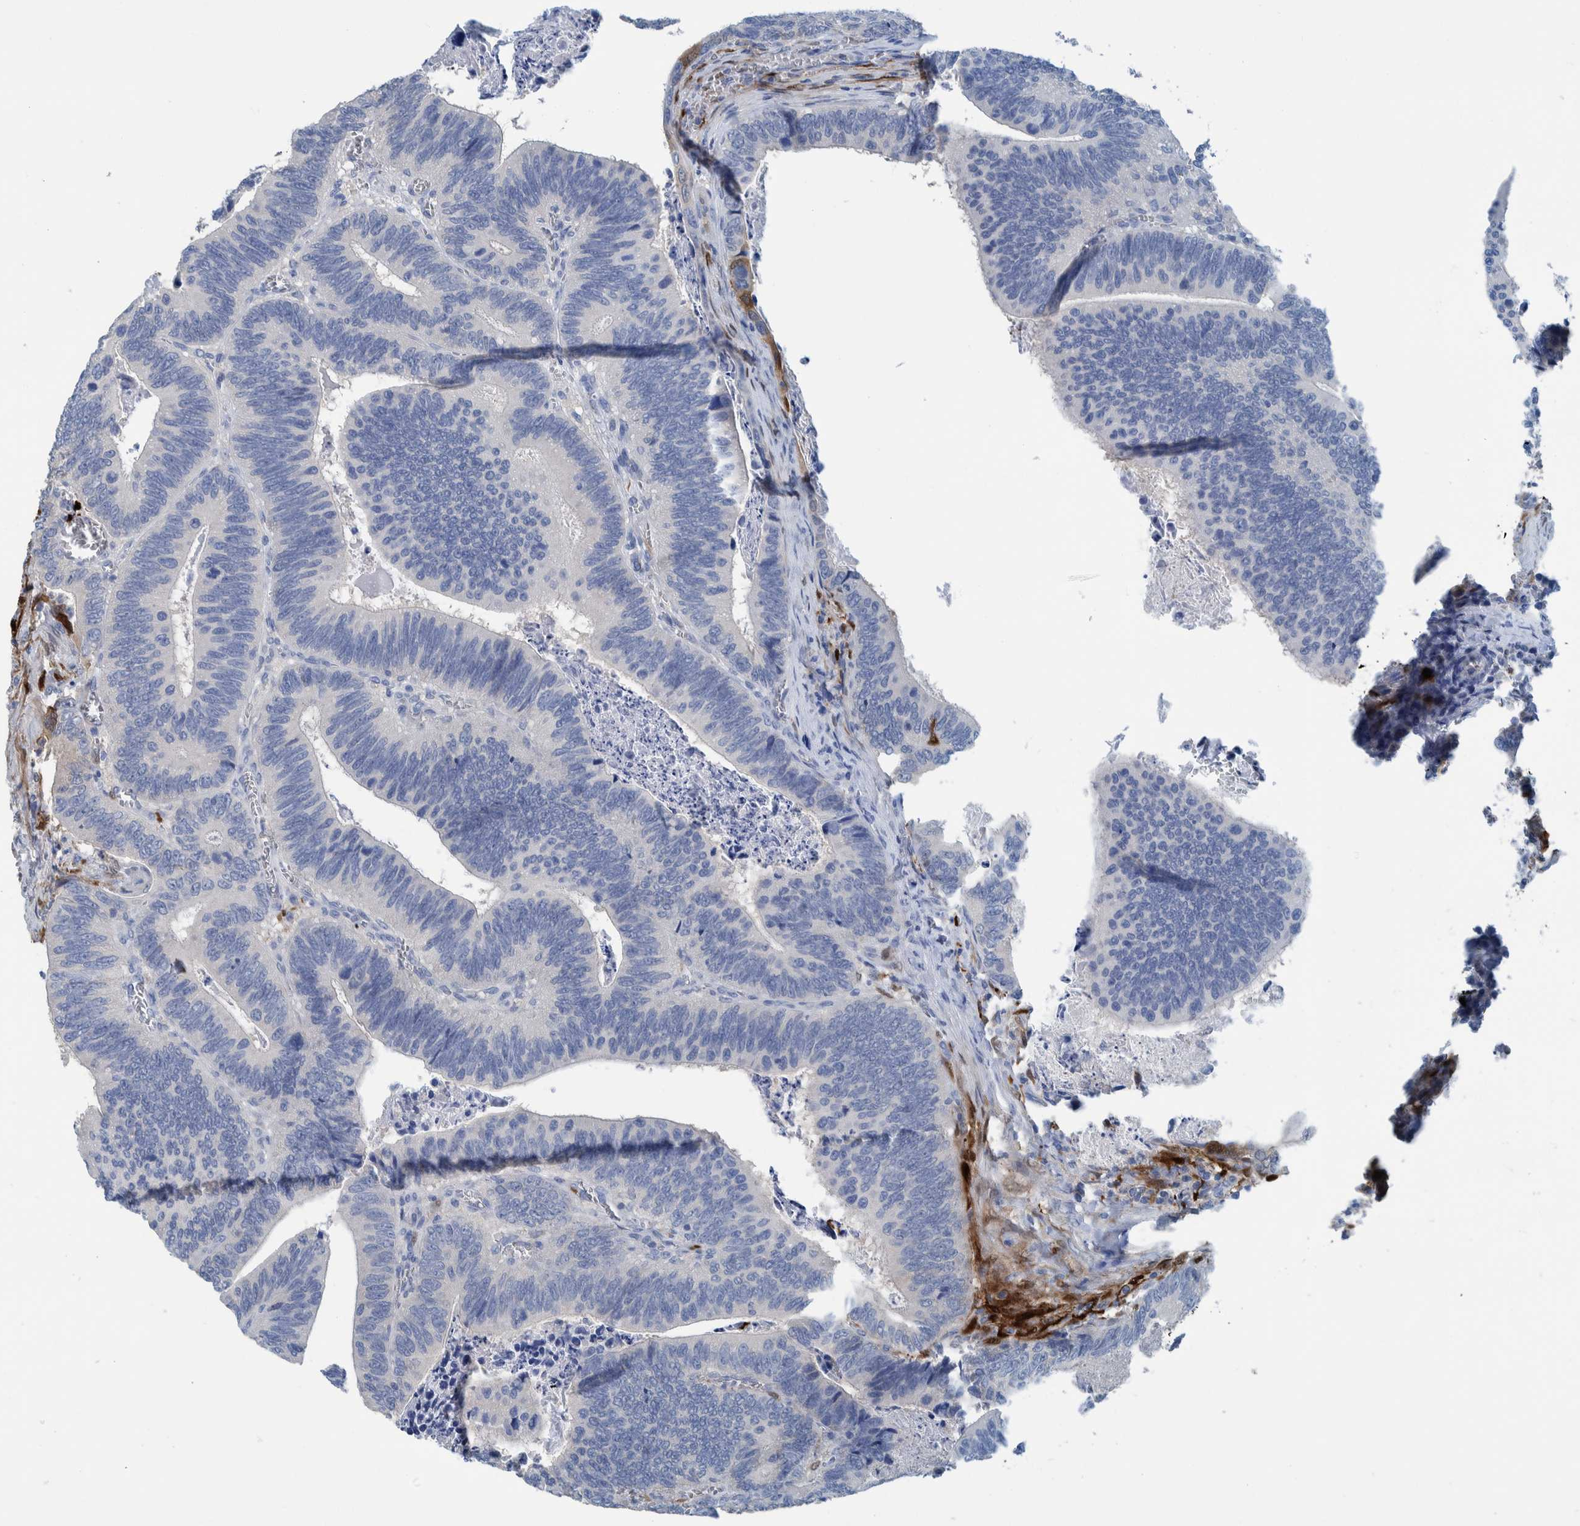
{"staining": {"intensity": "negative", "quantity": "none", "location": "none"}, "tissue": "colorectal cancer", "cell_type": "Tumor cells", "image_type": "cancer", "snomed": [{"axis": "morphology", "description": "Inflammation, NOS"}, {"axis": "morphology", "description": "Adenocarcinoma, NOS"}, {"axis": "topography", "description": "Colon"}], "caption": "High magnification brightfield microscopy of colorectal adenocarcinoma stained with DAB (3,3'-diaminobenzidine) (brown) and counterstained with hematoxylin (blue): tumor cells show no significant expression.", "gene": "IDO1", "patient": {"sex": "male", "age": 72}}